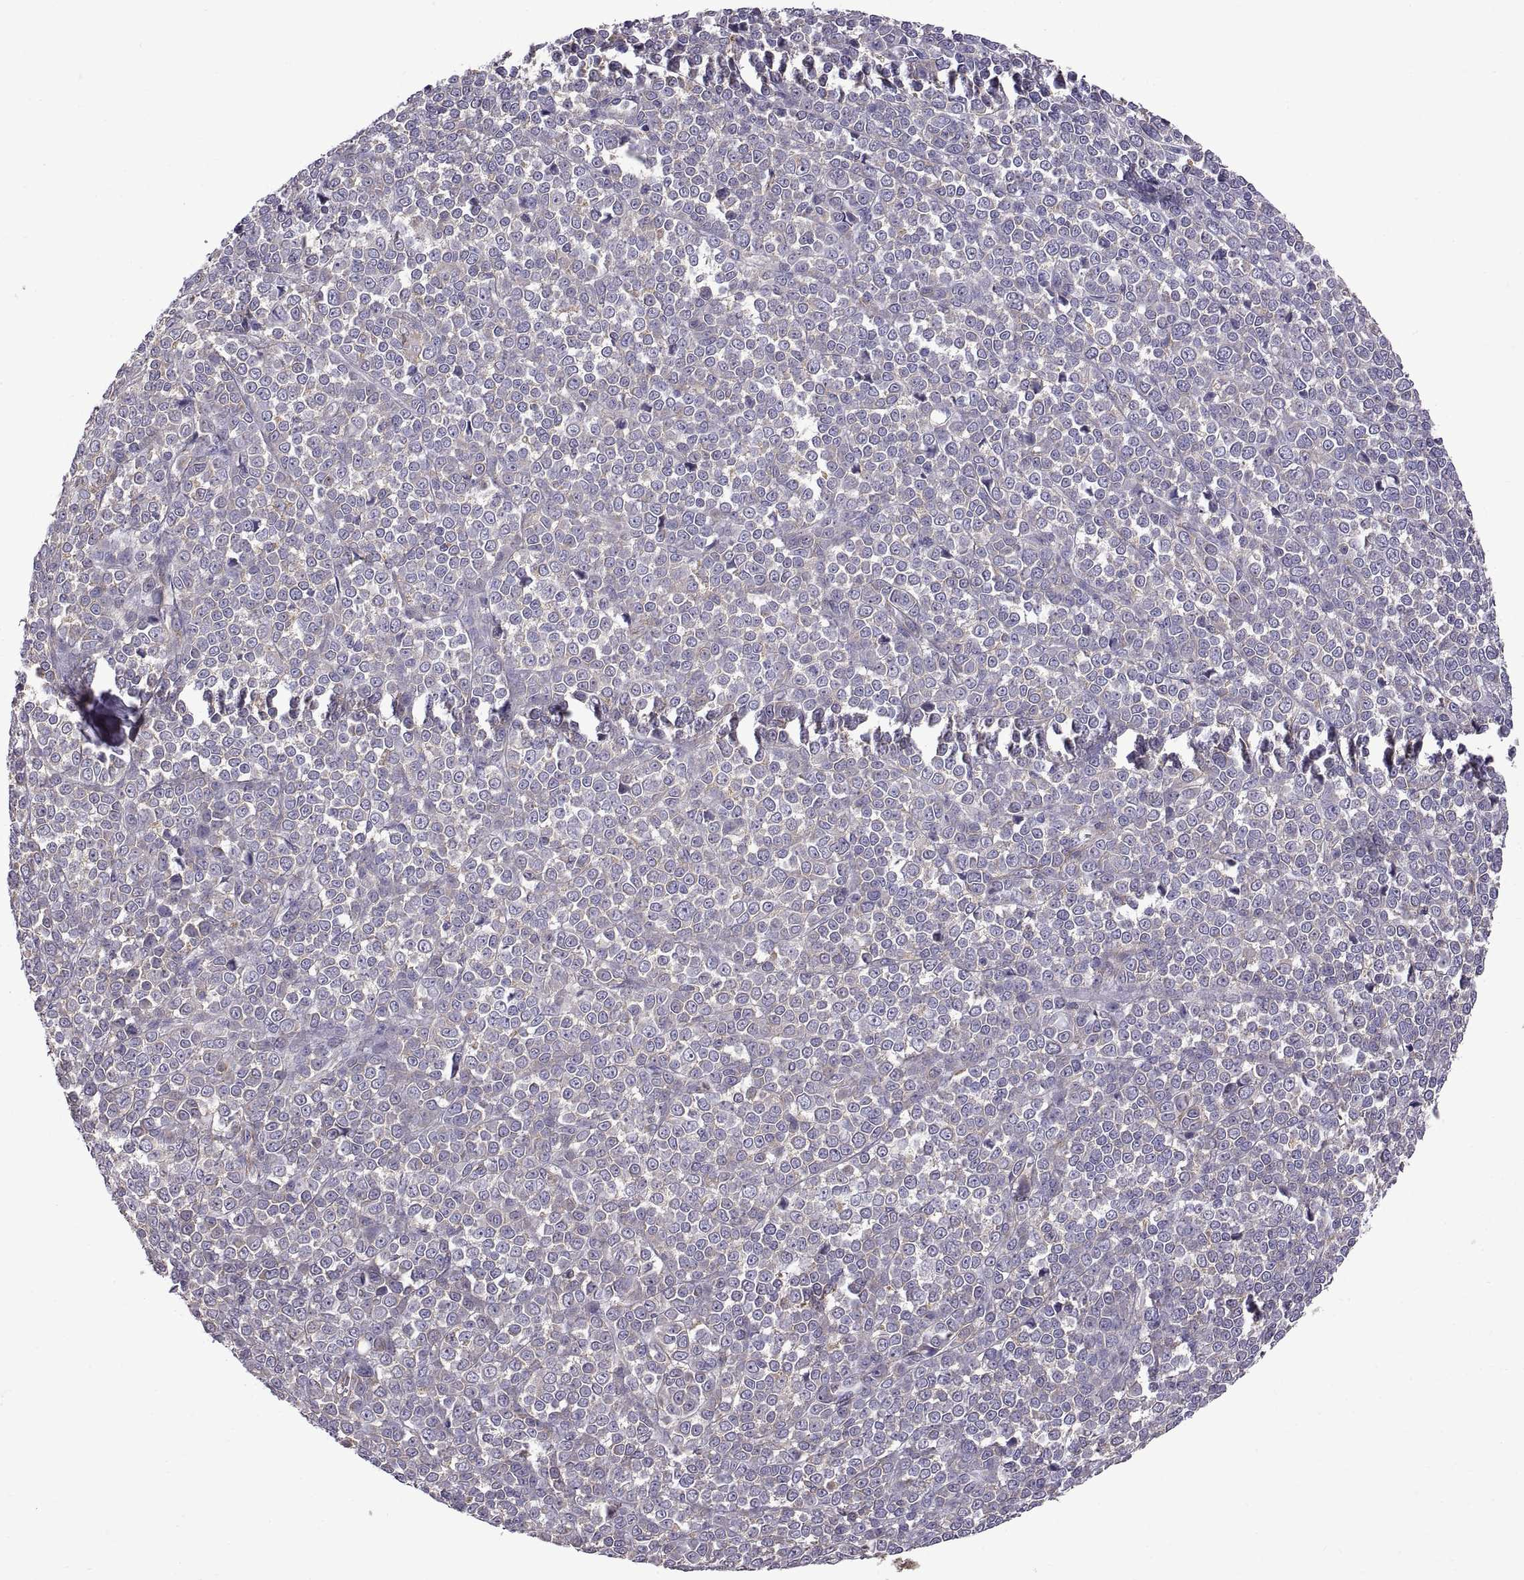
{"staining": {"intensity": "negative", "quantity": "none", "location": "none"}, "tissue": "melanoma", "cell_type": "Tumor cells", "image_type": "cancer", "snomed": [{"axis": "morphology", "description": "Malignant melanoma, NOS"}, {"axis": "topography", "description": "Skin"}], "caption": "There is no significant expression in tumor cells of malignant melanoma.", "gene": "ARSL", "patient": {"sex": "female", "age": 95}}